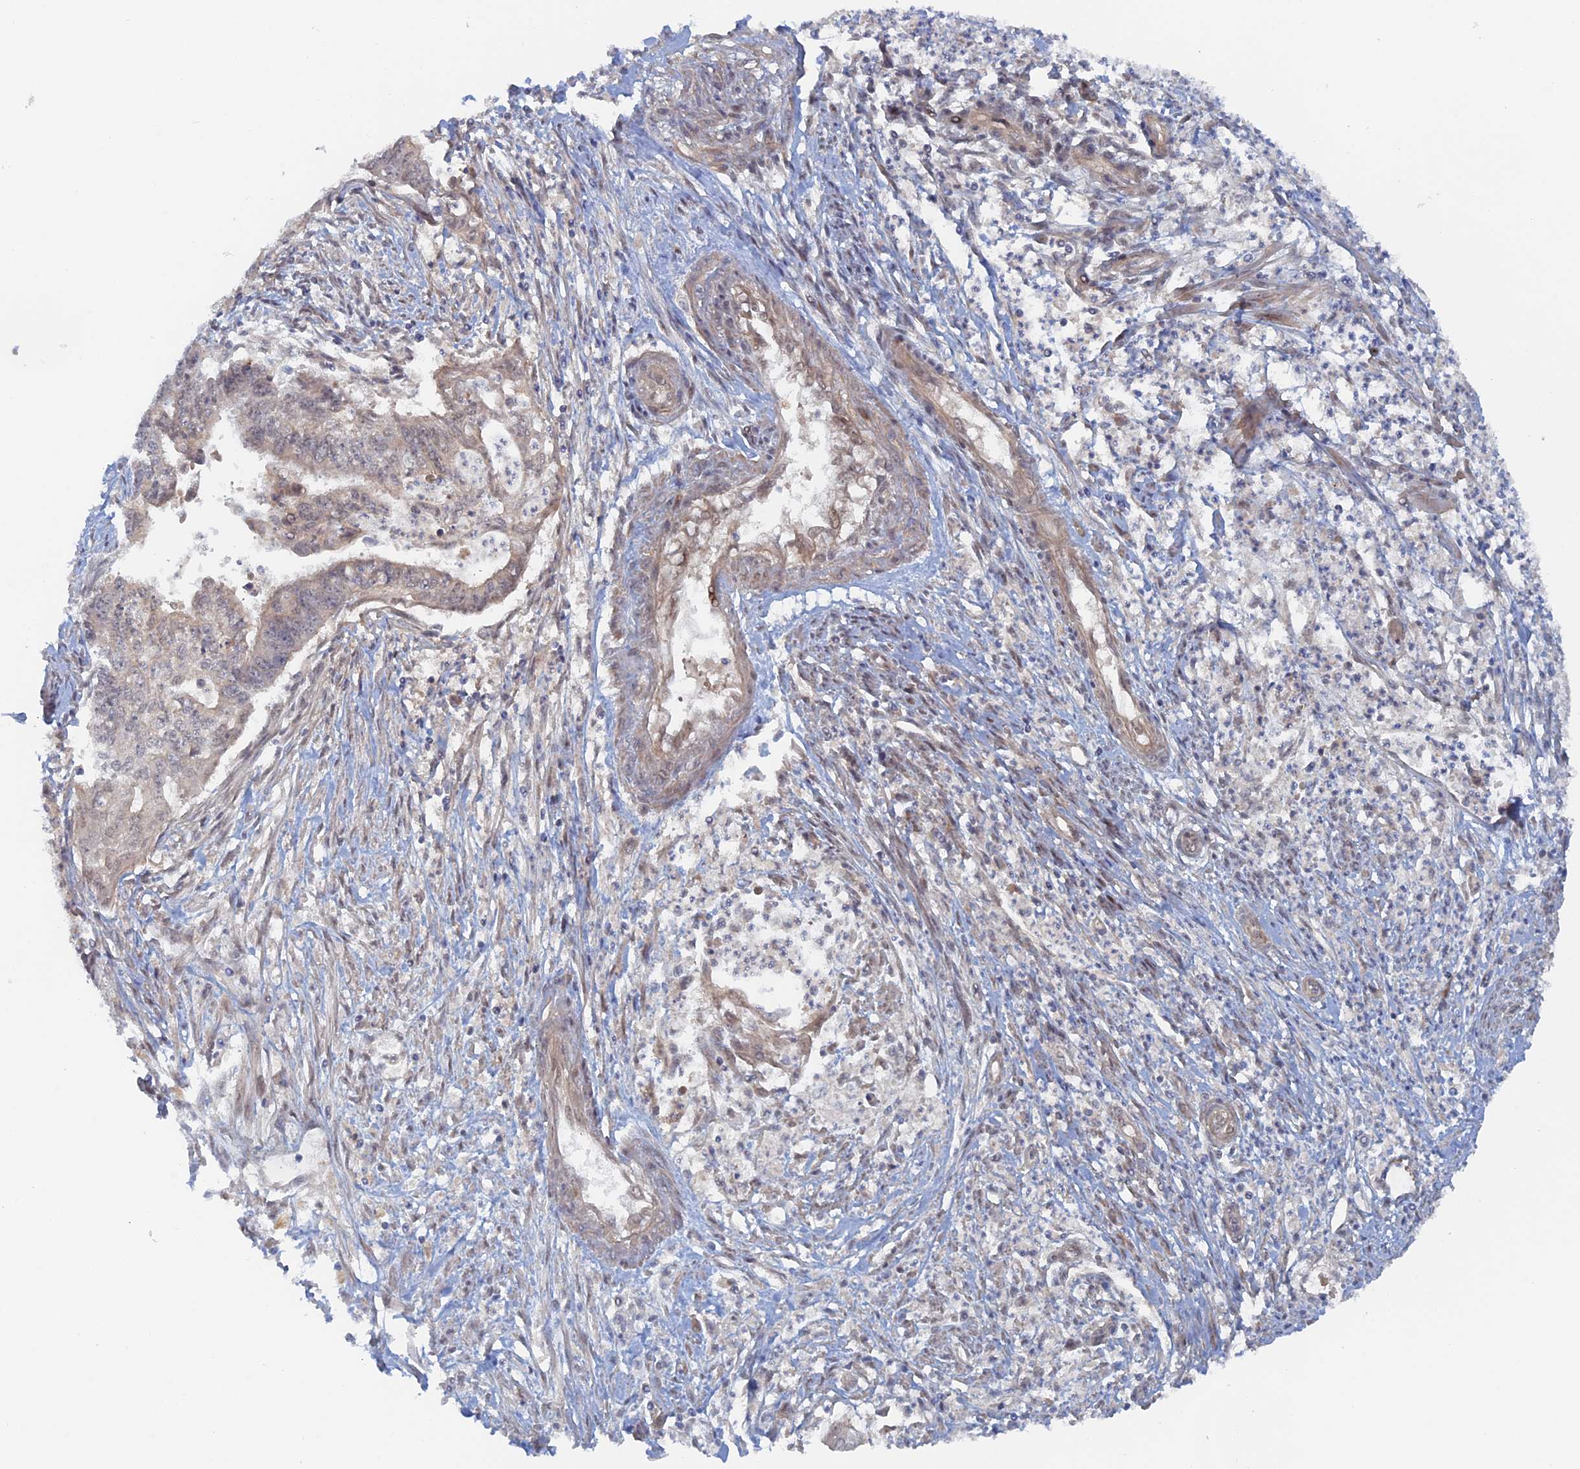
{"staining": {"intensity": "negative", "quantity": "none", "location": "none"}, "tissue": "endometrial cancer", "cell_type": "Tumor cells", "image_type": "cancer", "snomed": [{"axis": "morphology", "description": "Adenocarcinoma, NOS"}, {"axis": "topography", "description": "Endometrium"}], "caption": "Endometrial cancer was stained to show a protein in brown. There is no significant expression in tumor cells.", "gene": "ELOVL6", "patient": {"sex": "female", "age": 73}}